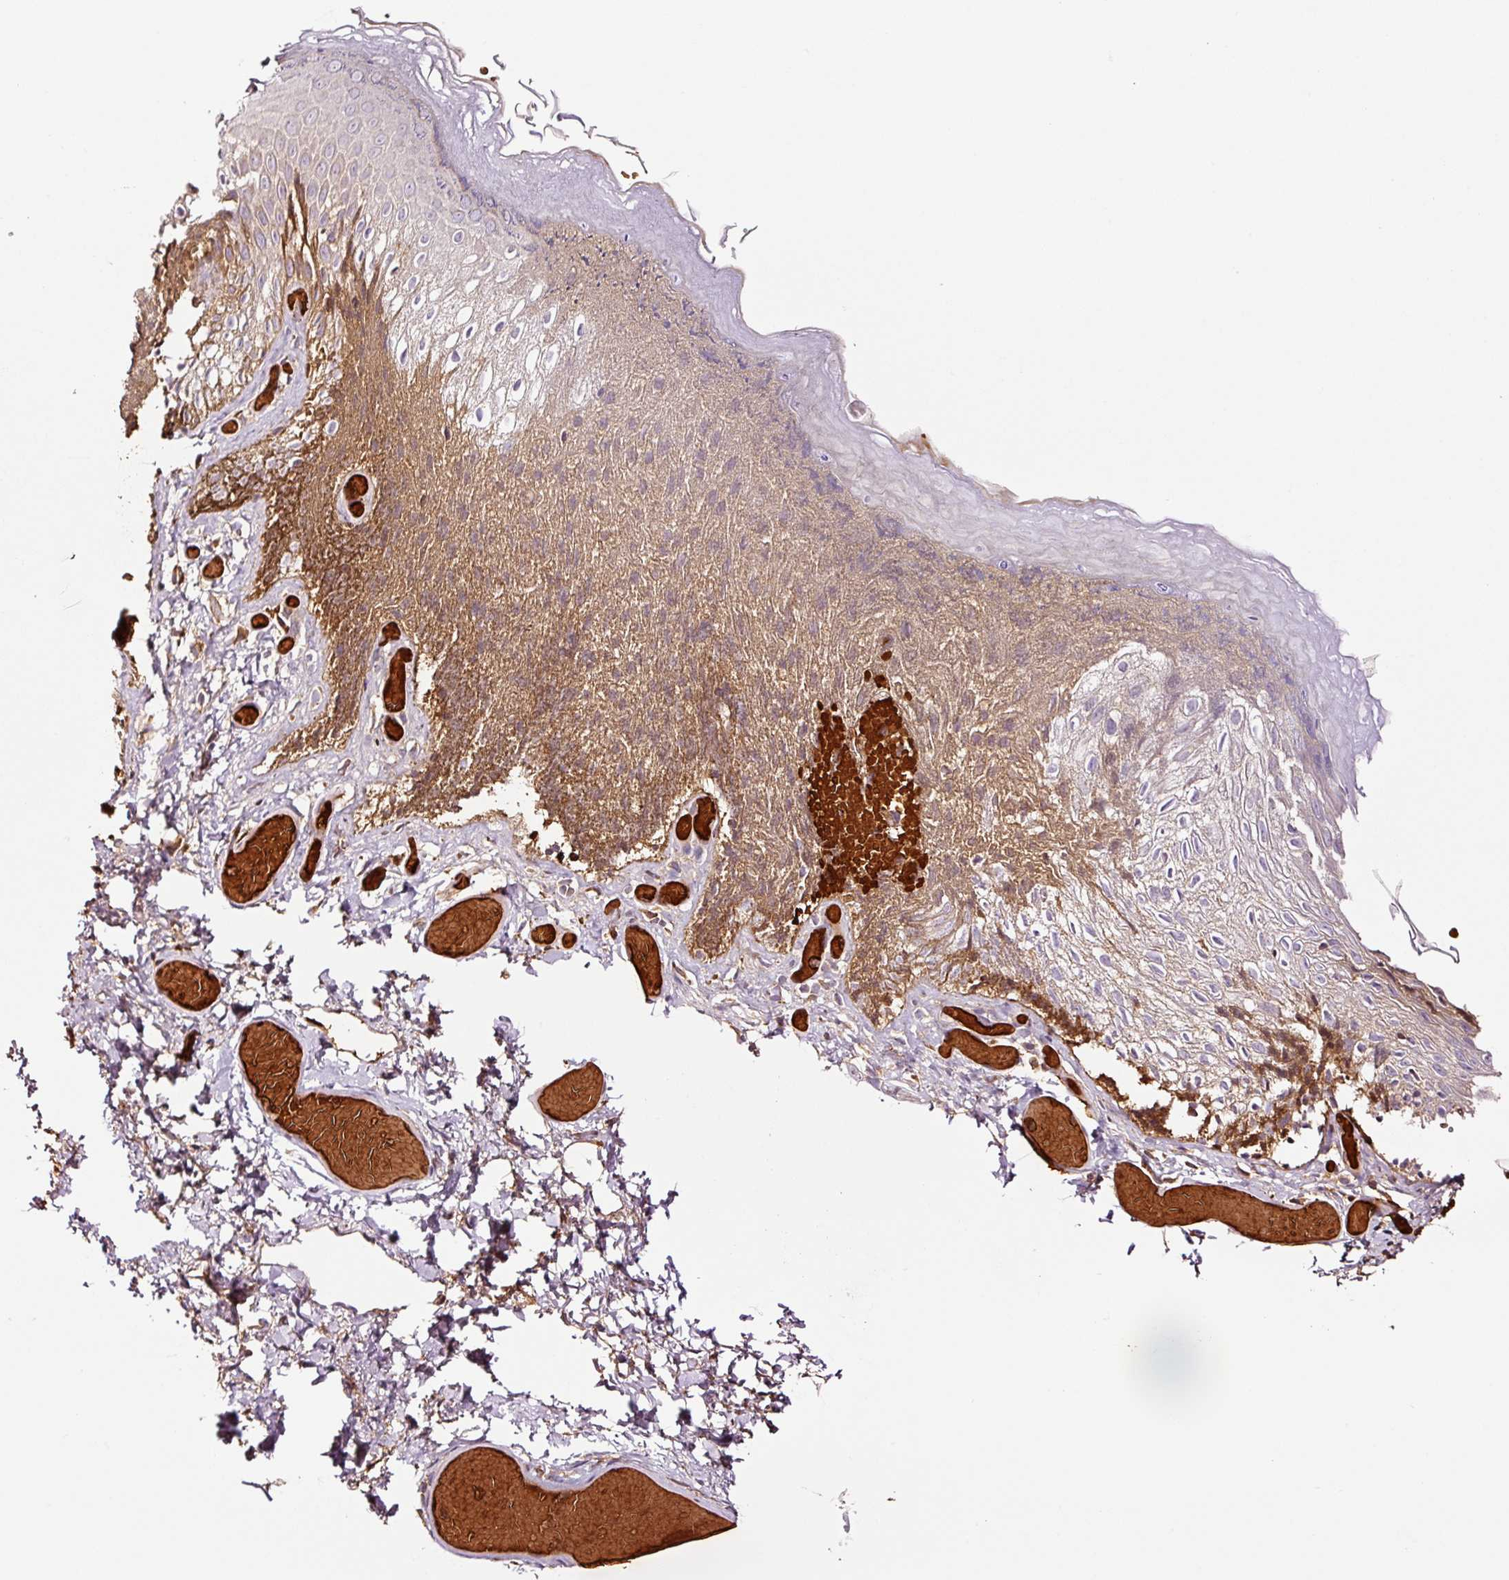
{"staining": {"intensity": "moderate", "quantity": "25%-75%", "location": "cytoplasmic/membranous"}, "tissue": "skin", "cell_type": "Epidermal cells", "image_type": "normal", "snomed": [{"axis": "morphology", "description": "Normal tissue, NOS"}, {"axis": "topography", "description": "Anal"}], "caption": "IHC staining of unremarkable skin, which displays medium levels of moderate cytoplasmic/membranous positivity in about 25%-75% of epidermal cells indicating moderate cytoplasmic/membranous protein staining. The staining was performed using DAB (brown) for protein detection and nuclei were counterstained in hematoxylin (blue).", "gene": "PGLYRP2", "patient": {"sex": "female", "age": 40}}